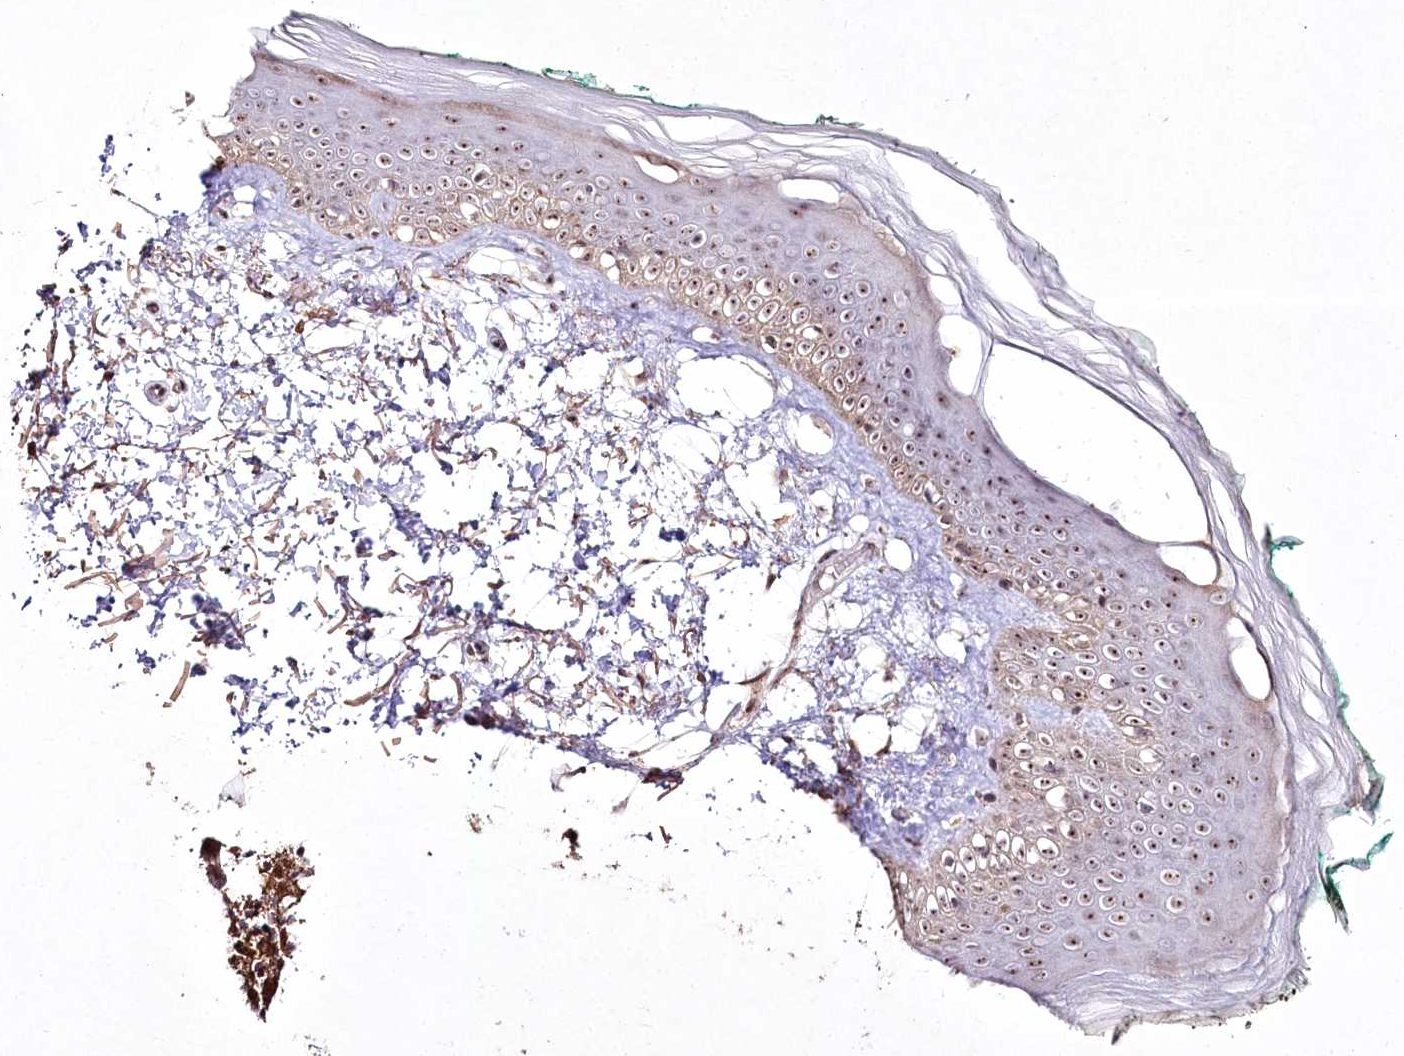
{"staining": {"intensity": "moderate", "quantity": ">75%", "location": "cytoplasmic/membranous,nuclear"}, "tissue": "skin", "cell_type": "Fibroblasts", "image_type": "normal", "snomed": [{"axis": "morphology", "description": "Normal tissue, NOS"}, {"axis": "topography", "description": "Skin"}], "caption": "Immunohistochemistry (DAB (3,3'-diaminobenzidine)) staining of unremarkable human skin displays moderate cytoplasmic/membranous,nuclear protein positivity in approximately >75% of fibroblasts. (brown staining indicates protein expression, while blue staining denotes nuclei).", "gene": "CCDC59", "patient": {"sex": "male", "age": 62}}